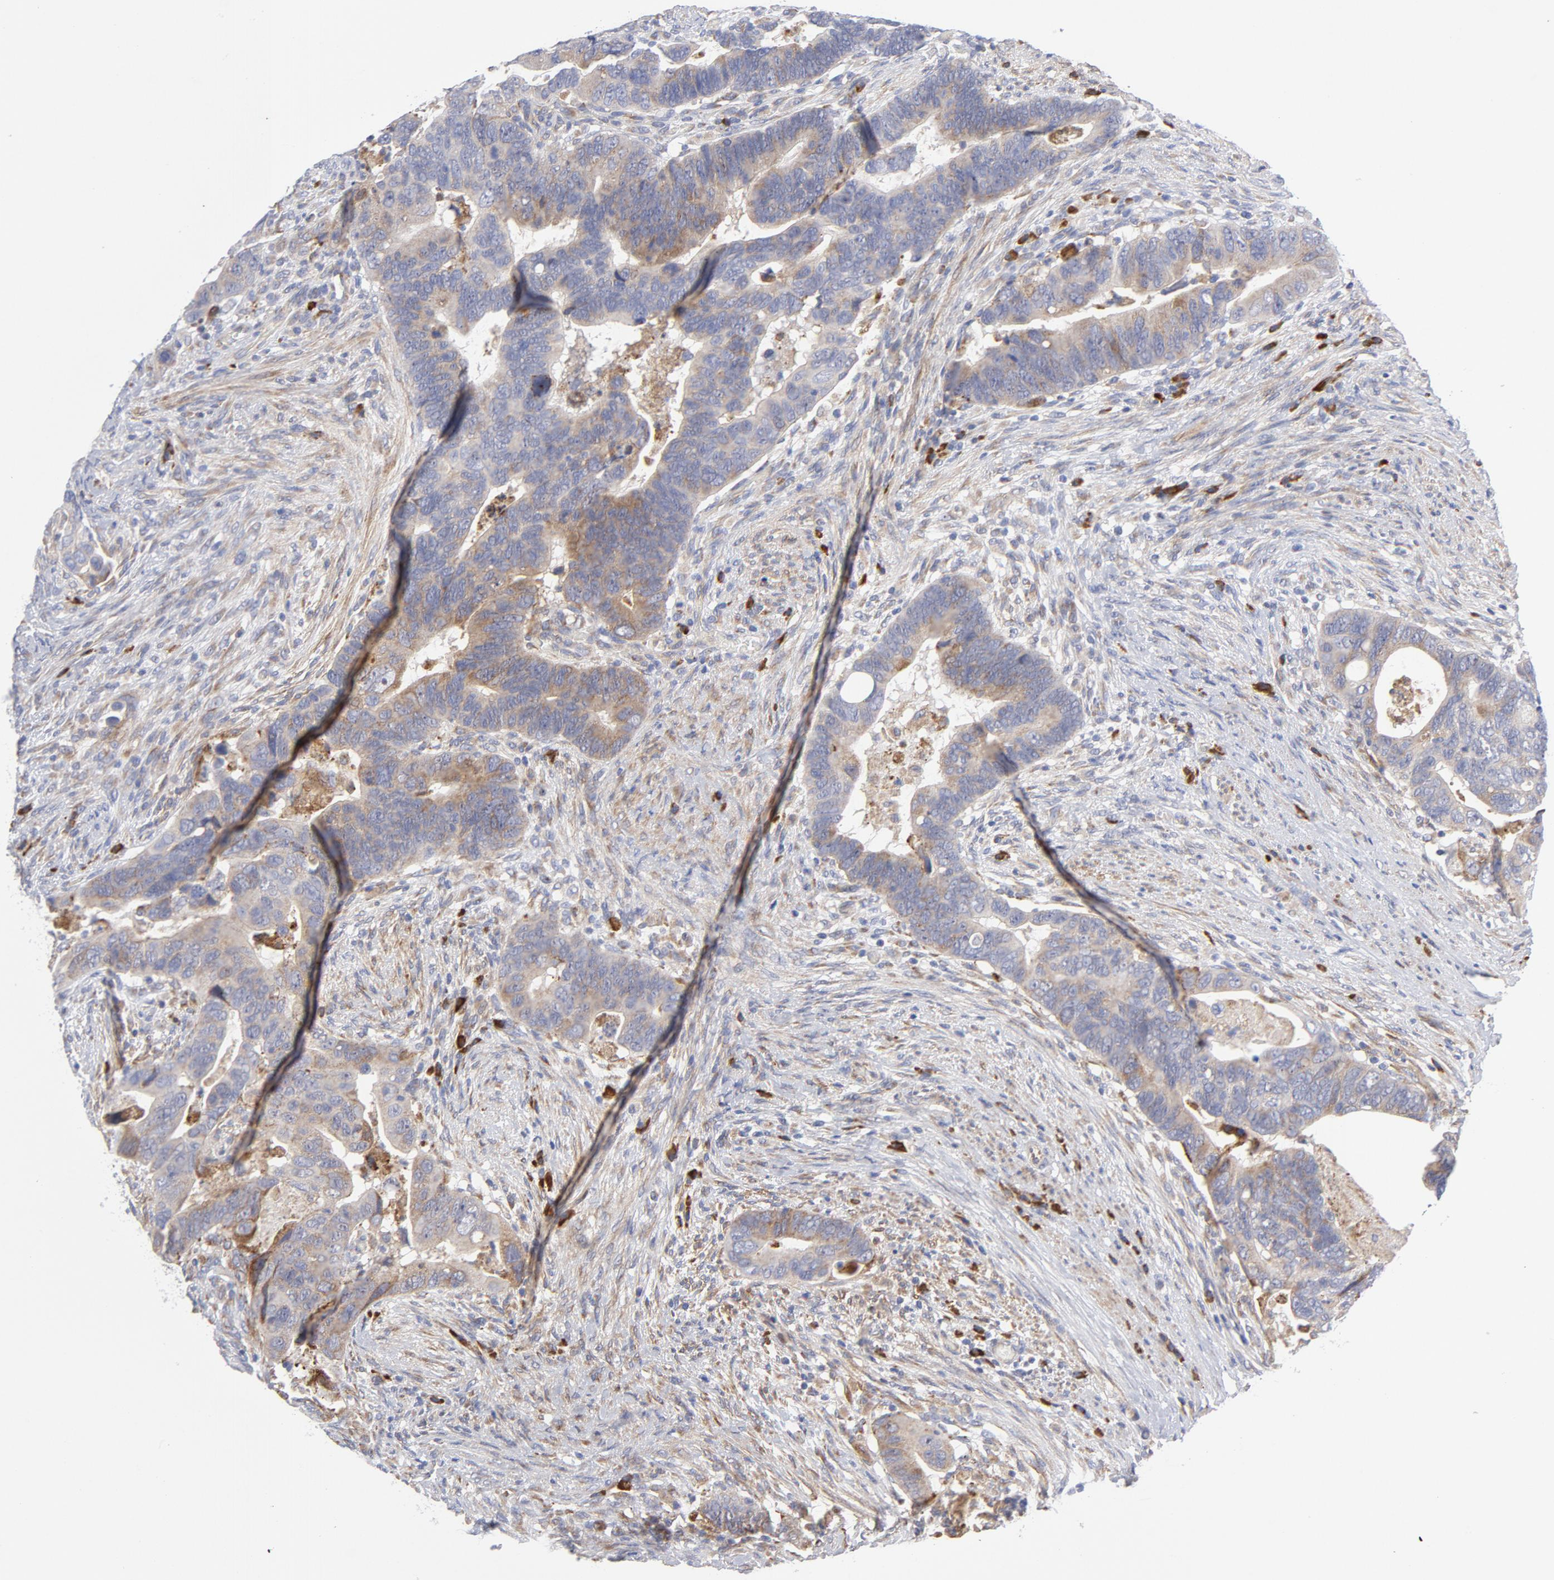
{"staining": {"intensity": "moderate", "quantity": "<25%", "location": "cytoplasmic/membranous"}, "tissue": "colorectal cancer", "cell_type": "Tumor cells", "image_type": "cancer", "snomed": [{"axis": "morphology", "description": "Adenocarcinoma, NOS"}, {"axis": "topography", "description": "Rectum"}], "caption": "This photomicrograph displays immunohistochemistry staining of adenocarcinoma (colorectal), with low moderate cytoplasmic/membranous positivity in approximately <25% of tumor cells.", "gene": "RAPGEF3", "patient": {"sex": "male", "age": 53}}